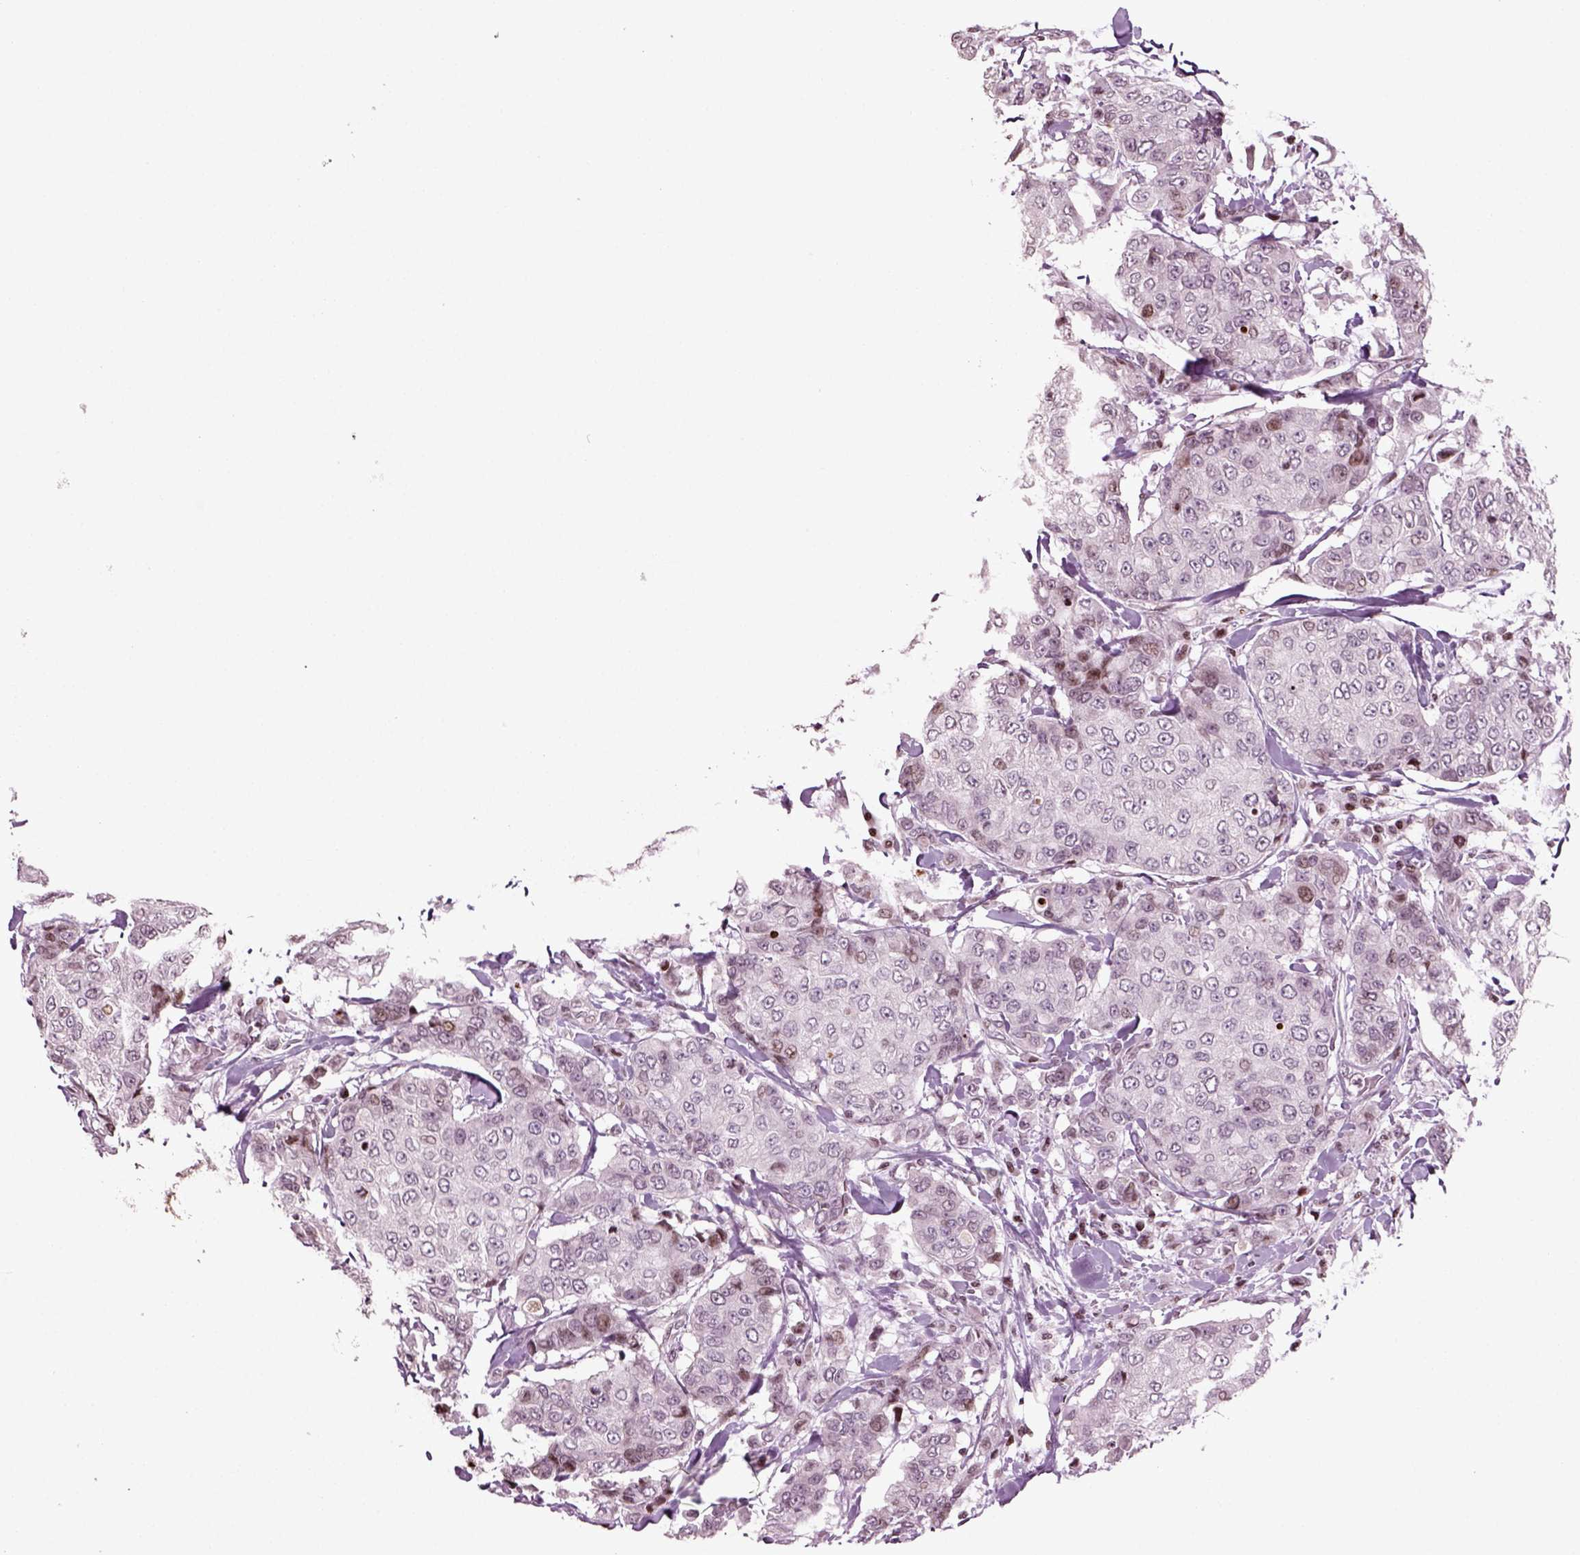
{"staining": {"intensity": "weak", "quantity": "<25%", "location": "nuclear"}, "tissue": "breast cancer", "cell_type": "Tumor cells", "image_type": "cancer", "snomed": [{"axis": "morphology", "description": "Duct carcinoma"}, {"axis": "topography", "description": "Breast"}], "caption": "Human breast intraductal carcinoma stained for a protein using immunohistochemistry (IHC) reveals no positivity in tumor cells.", "gene": "HEYL", "patient": {"sex": "female", "age": 27}}